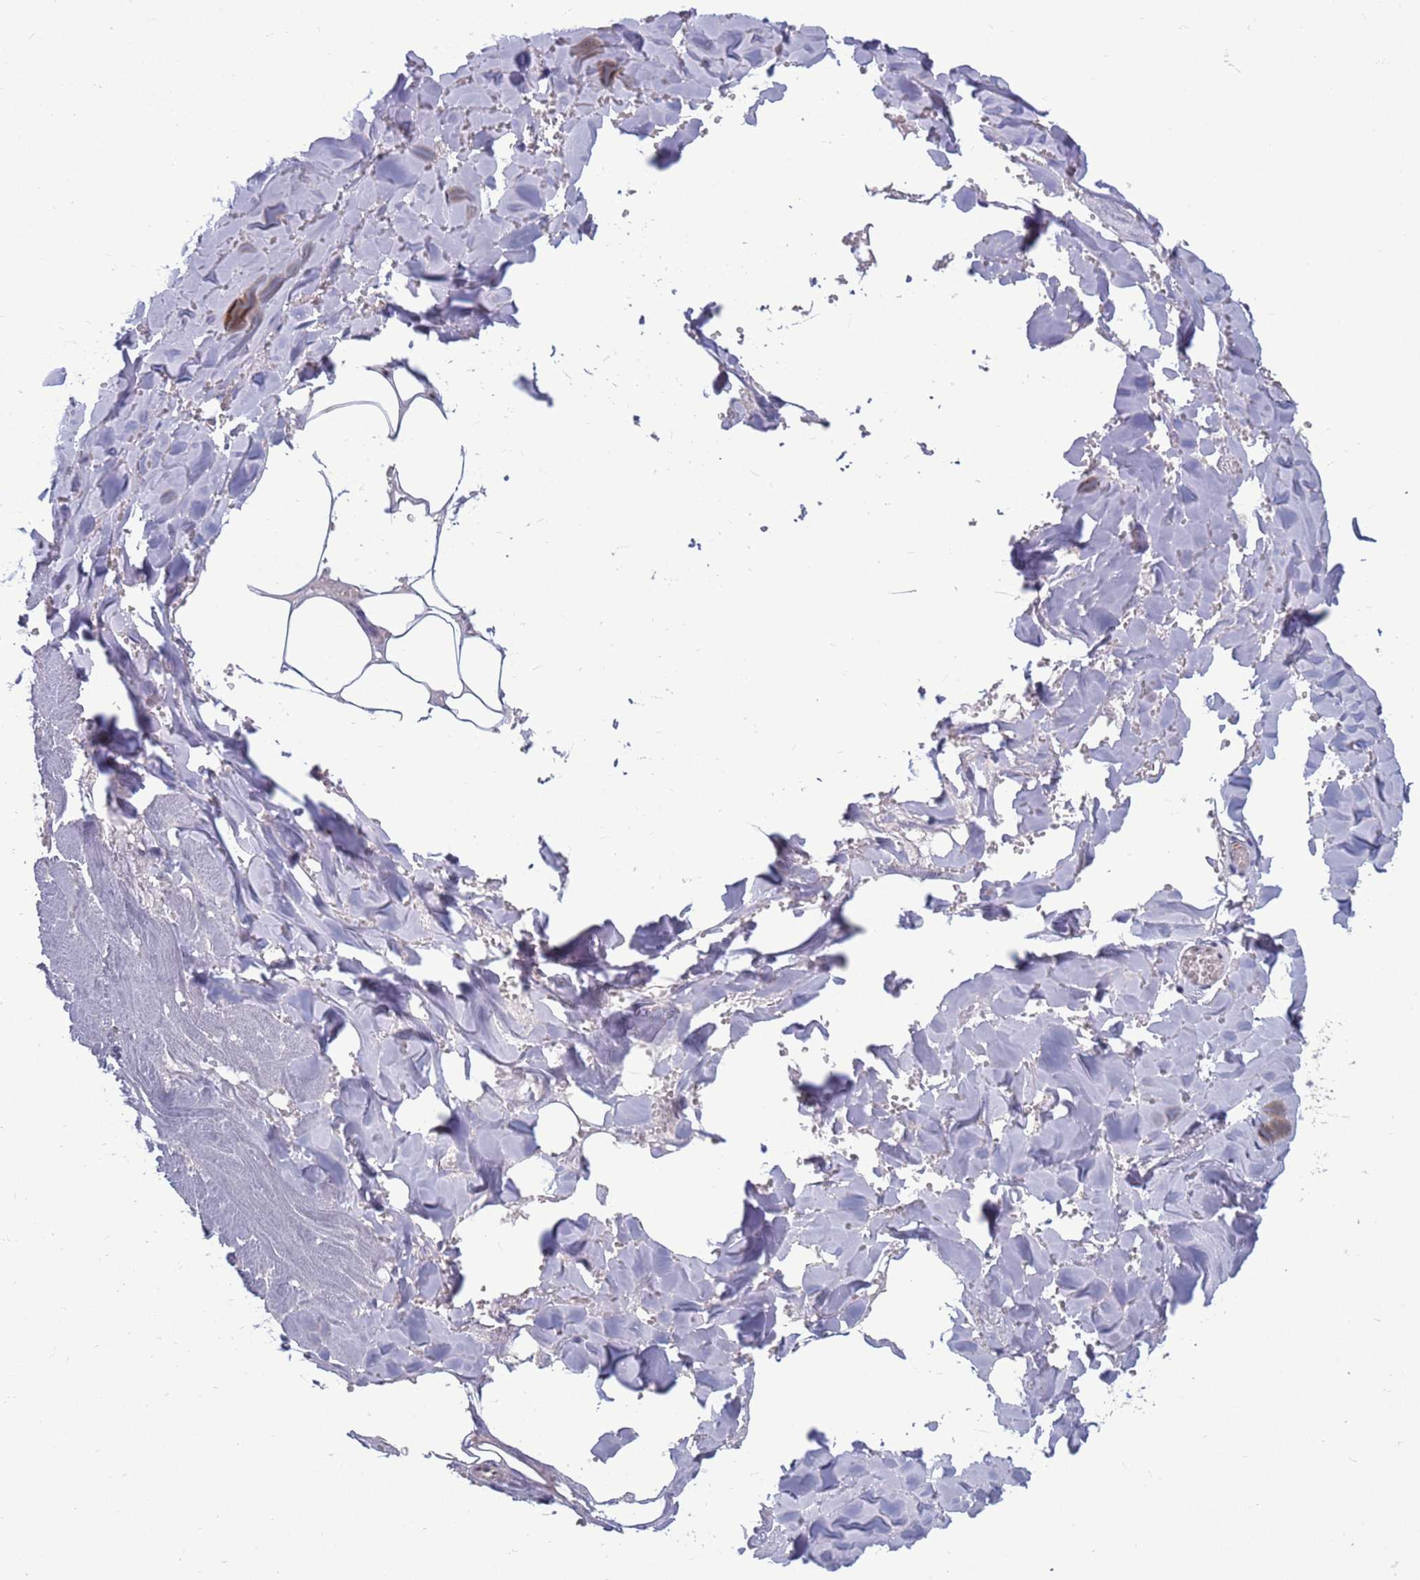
{"staining": {"intensity": "negative", "quantity": "none", "location": "none"}, "tissue": "adipose tissue", "cell_type": "Adipocytes", "image_type": "normal", "snomed": [{"axis": "morphology", "description": "Normal tissue, NOS"}, {"axis": "topography", "description": "Salivary gland"}, {"axis": "topography", "description": "Peripheral nerve tissue"}], "caption": "Immunohistochemistry micrograph of normal adipose tissue: adipose tissue stained with DAB (3,3'-diaminobenzidine) demonstrates no significant protein positivity in adipocytes. (DAB immunohistochemistry, high magnification).", "gene": "NSL1", "patient": {"sex": "male", "age": 38}}